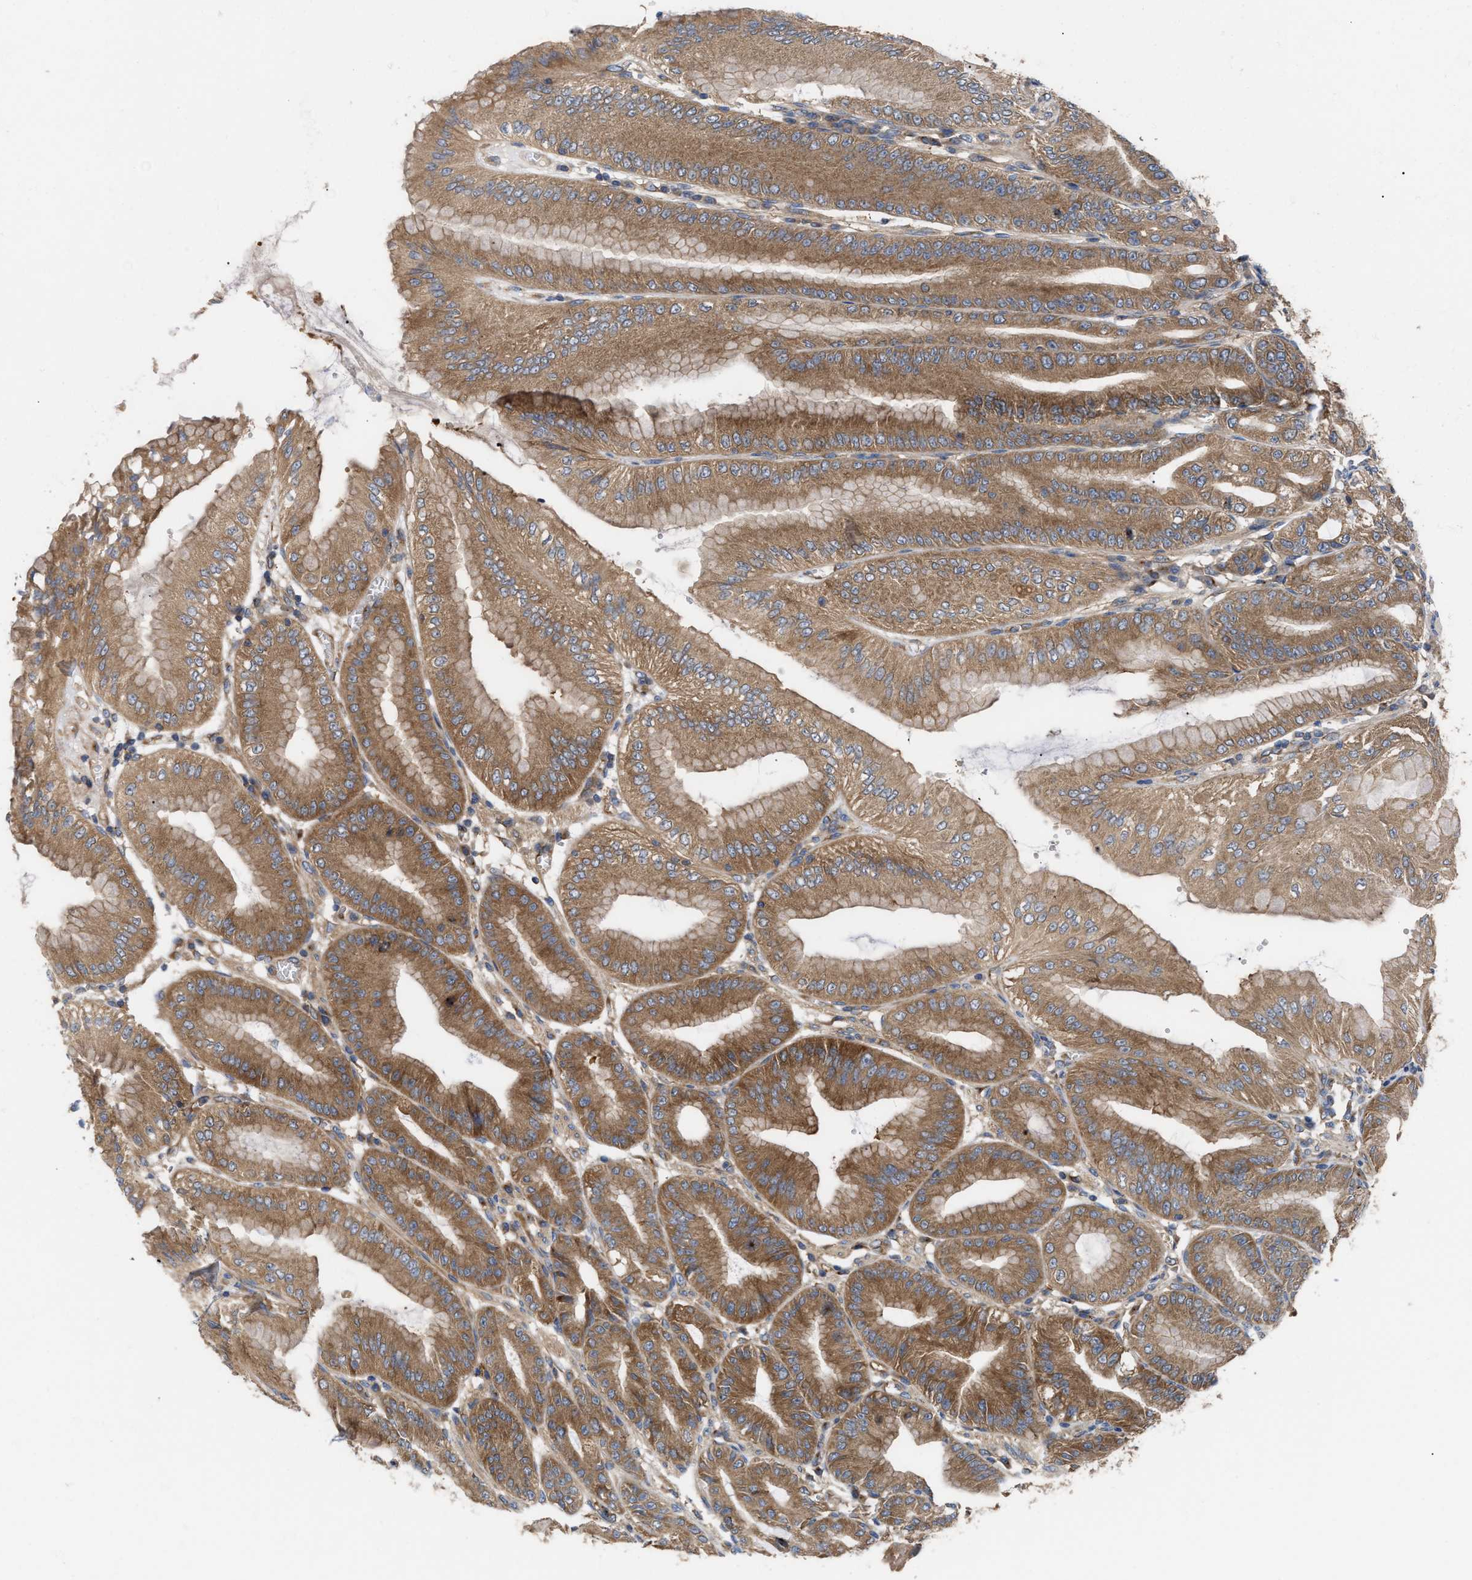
{"staining": {"intensity": "moderate", "quantity": ">75%", "location": "cytoplasmic/membranous"}, "tissue": "stomach", "cell_type": "Glandular cells", "image_type": "normal", "snomed": [{"axis": "morphology", "description": "Normal tissue, NOS"}, {"axis": "topography", "description": "Stomach, lower"}], "caption": "IHC of normal human stomach exhibits medium levels of moderate cytoplasmic/membranous positivity in approximately >75% of glandular cells. The staining was performed using DAB, with brown indicating positive protein expression. Nuclei are stained blue with hematoxylin.", "gene": "LAPTM4B", "patient": {"sex": "male", "age": 71}}